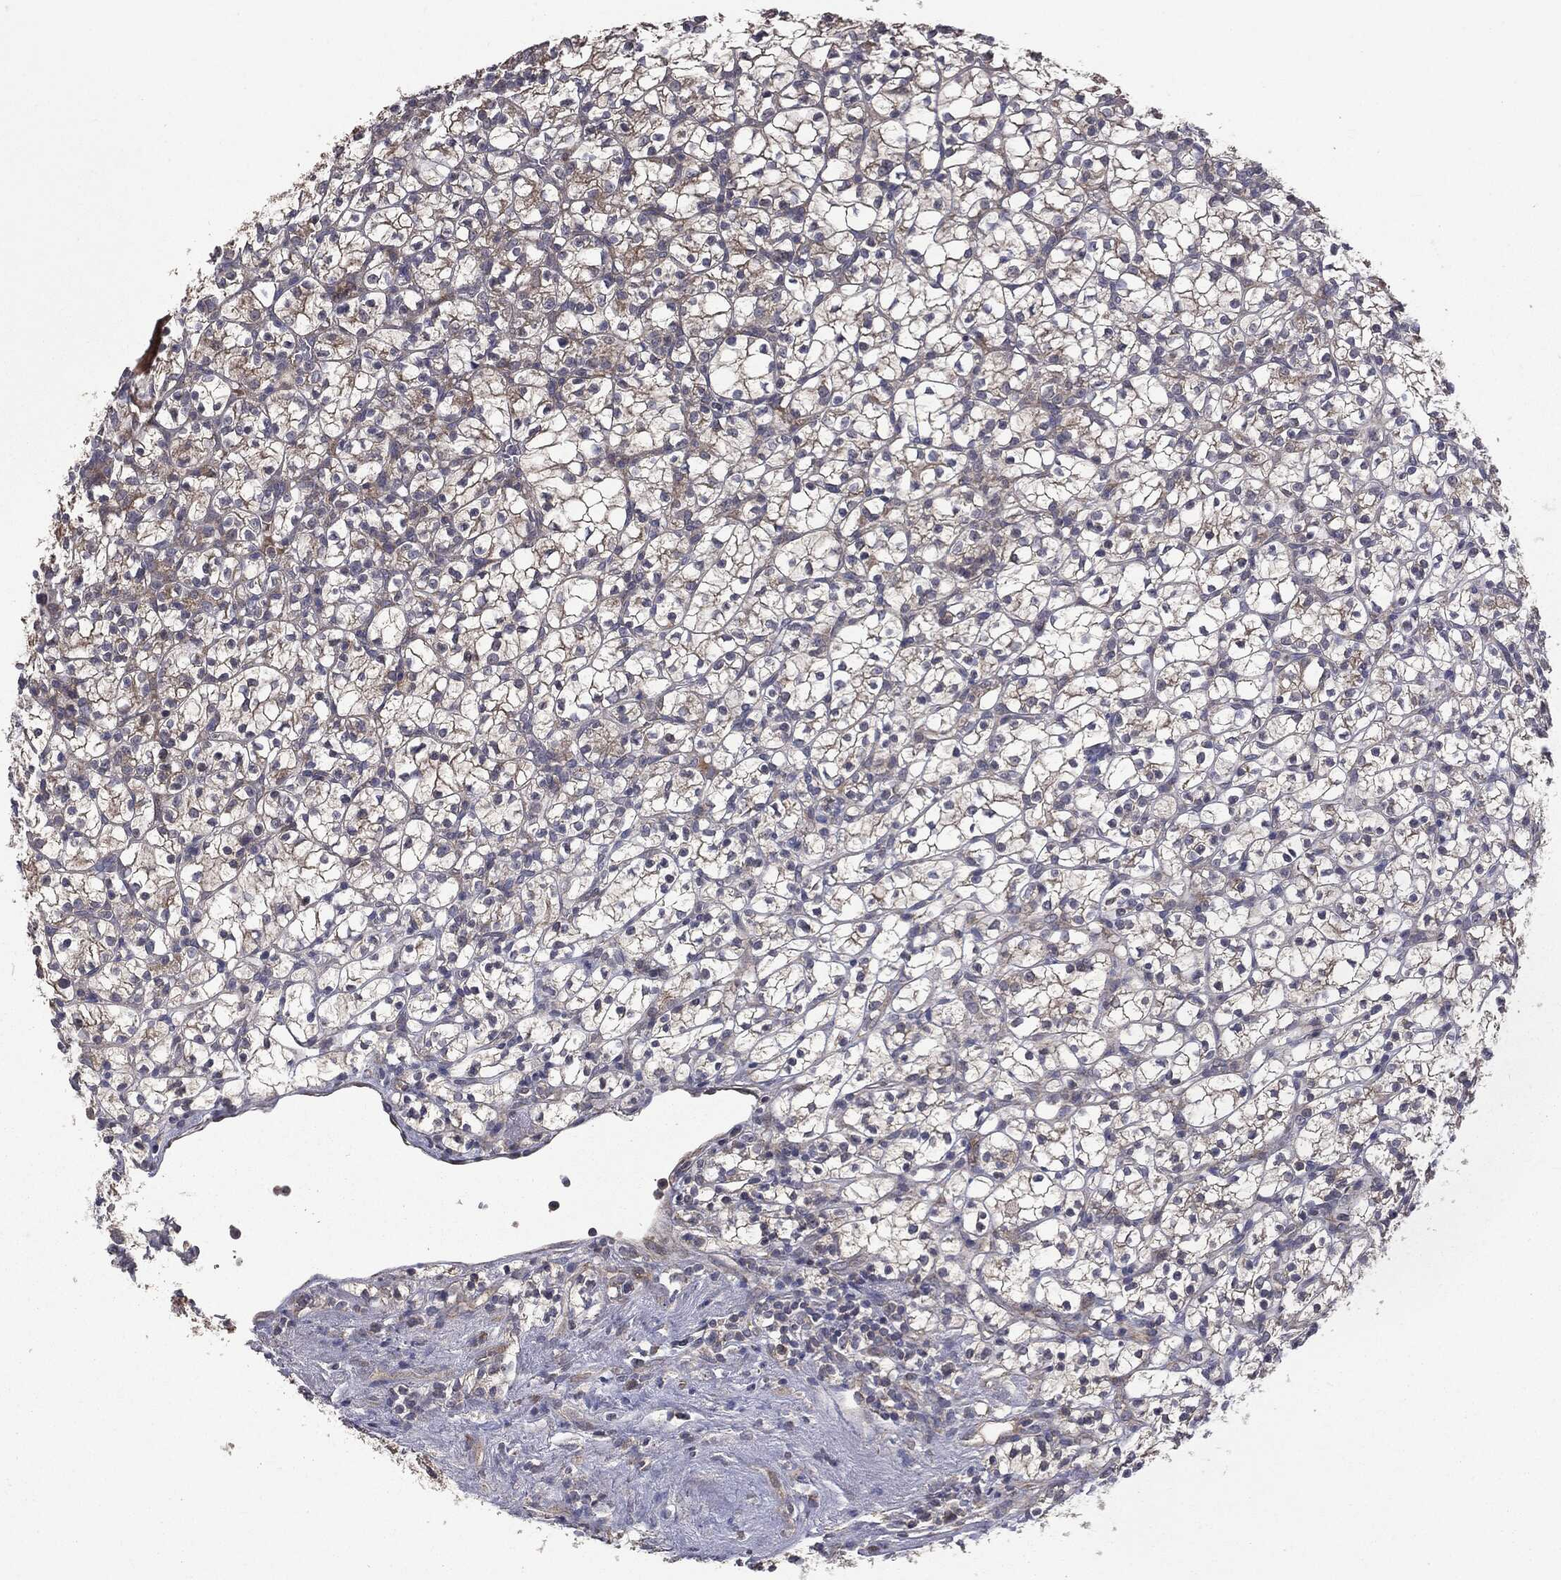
{"staining": {"intensity": "negative", "quantity": "none", "location": "none"}, "tissue": "renal cancer", "cell_type": "Tumor cells", "image_type": "cancer", "snomed": [{"axis": "morphology", "description": "Adenocarcinoma, NOS"}, {"axis": "topography", "description": "Kidney"}], "caption": "A micrograph of human renal adenocarcinoma is negative for staining in tumor cells.", "gene": "MTOR", "patient": {"sex": "female", "age": 89}}